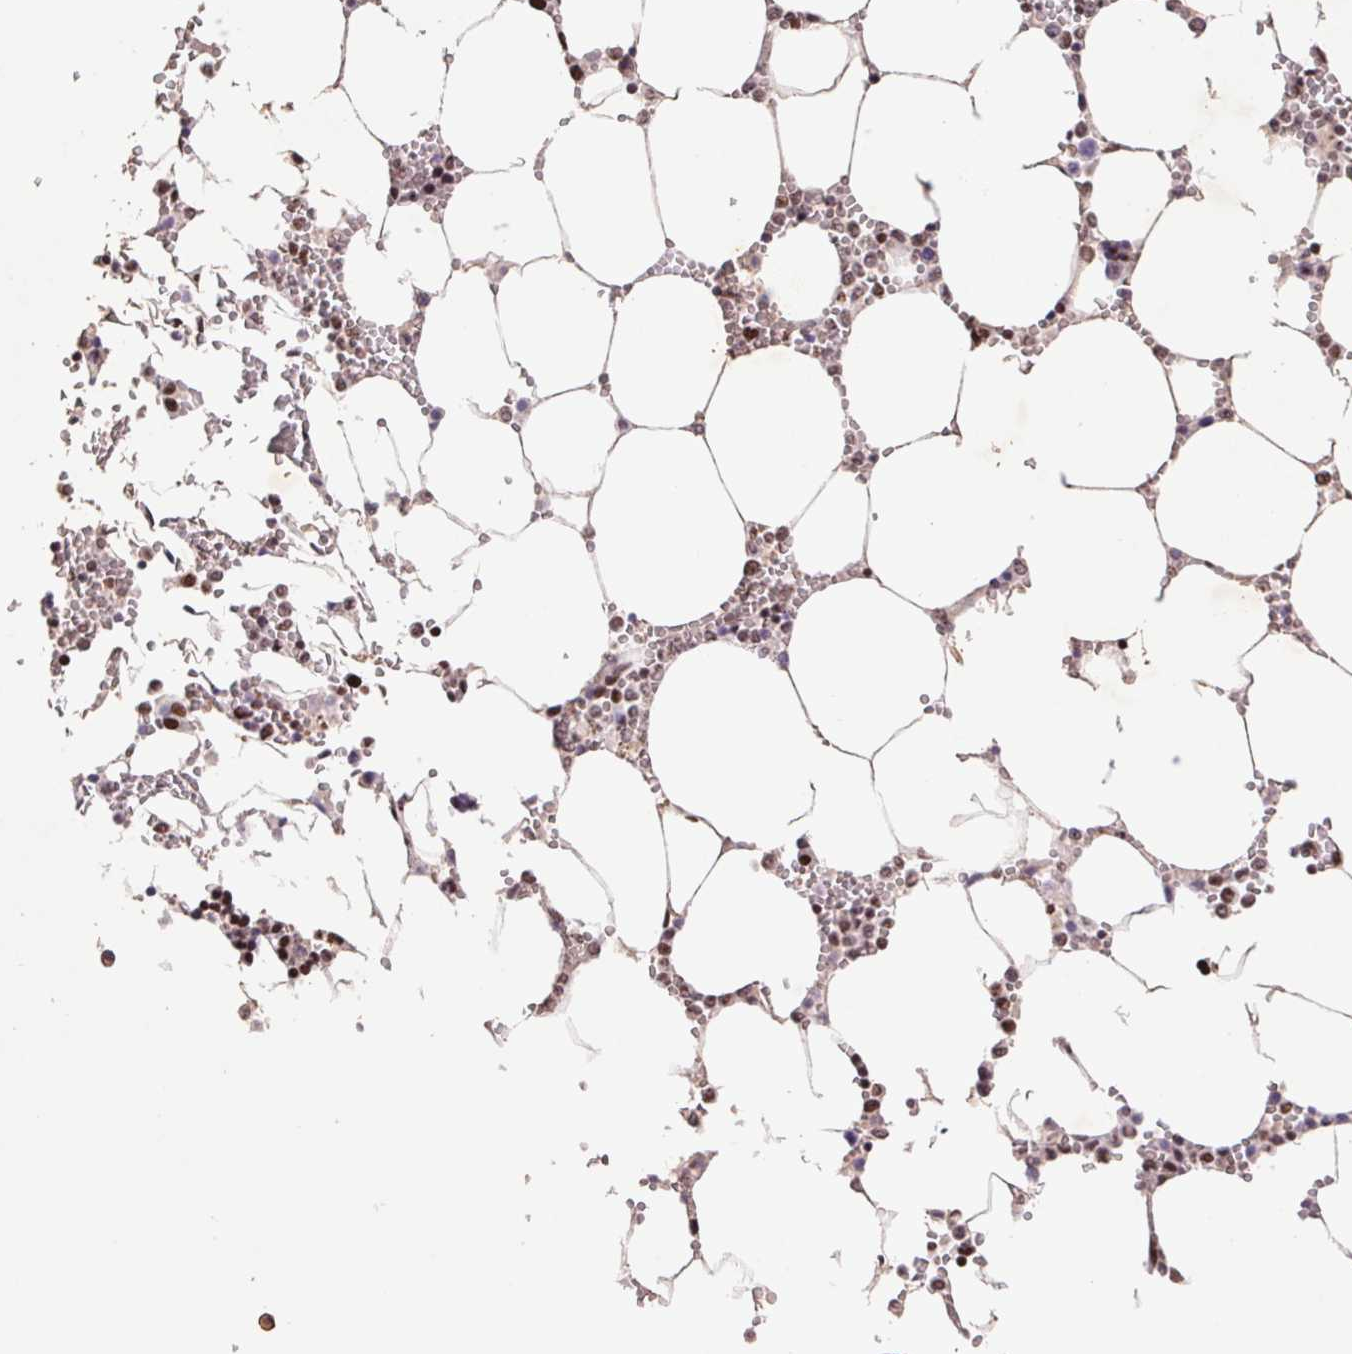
{"staining": {"intensity": "moderate", "quantity": "25%-75%", "location": "nuclear"}, "tissue": "bone marrow", "cell_type": "Hematopoietic cells", "image_type": "normal", "snomed": [{"axis": "morphology", "description": "Normal tissue, NOS"}, {"axis": "topography", "description": "Bone marrow"}], "caption": "A brown stain highlights moderate nuclear expression of a protein in hematopoietic cells of unremarkable human bone marrow.", "gene": "LDLRAD4", "patient": {"sex": "male", "age": 54}}